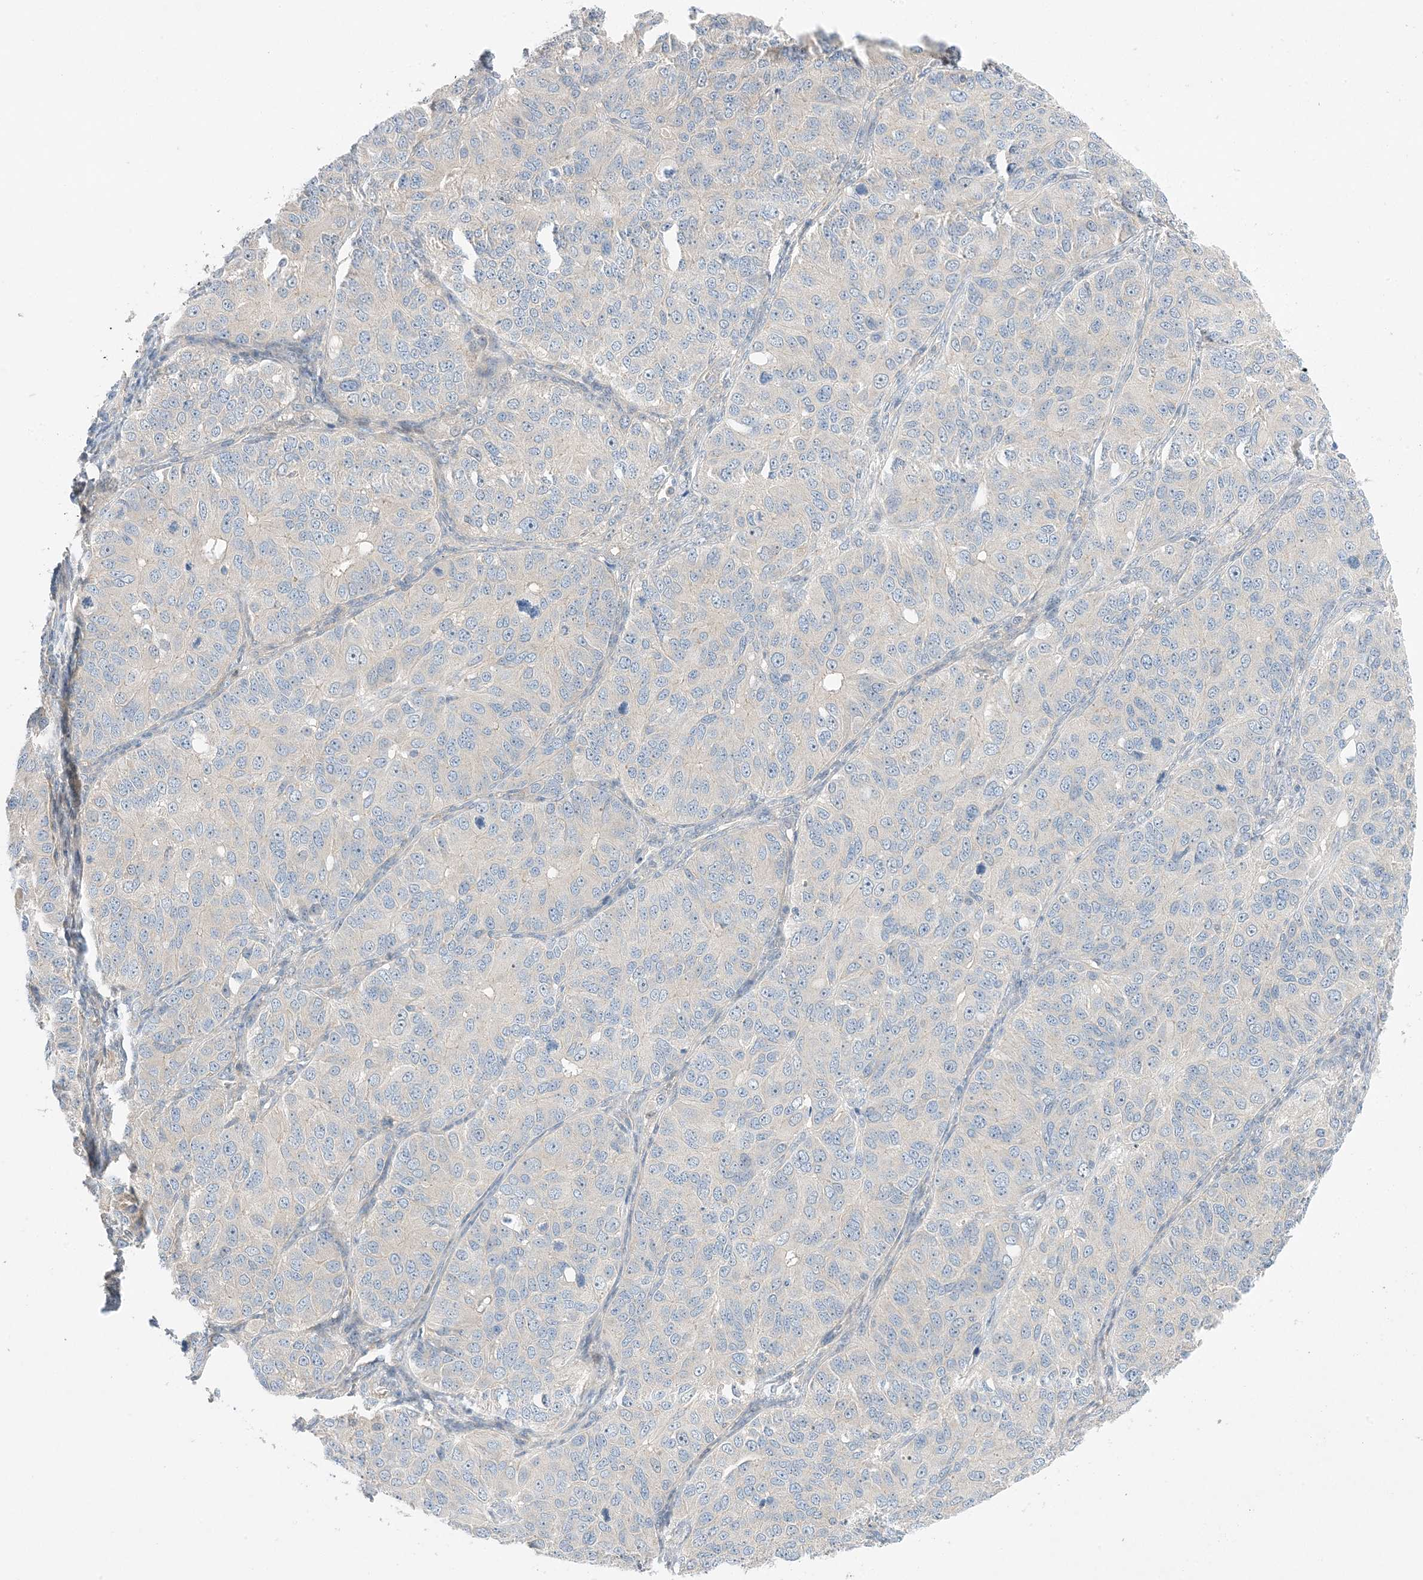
{"staining": {"intensity": "negative", "quantity": "none", "location": "none"}, "tissue": "ovarian cancer", "cell_type": "Tumor cells", "image_type": "cancer", "snomed": [{"axis": "morphology", "description": "Carcinoma, endometroid"}, {"axis": "topography", "description": "Ovary"}], "caption": "This micrograph is of endometroid carcinoma (ovarian) stained with IHC to label a protein in brown with the nuclei are counter-stained blue. There is no expression in tumor cells.", "gene": "KIFBP", "patient": {"sex": "female", "age": 51}}